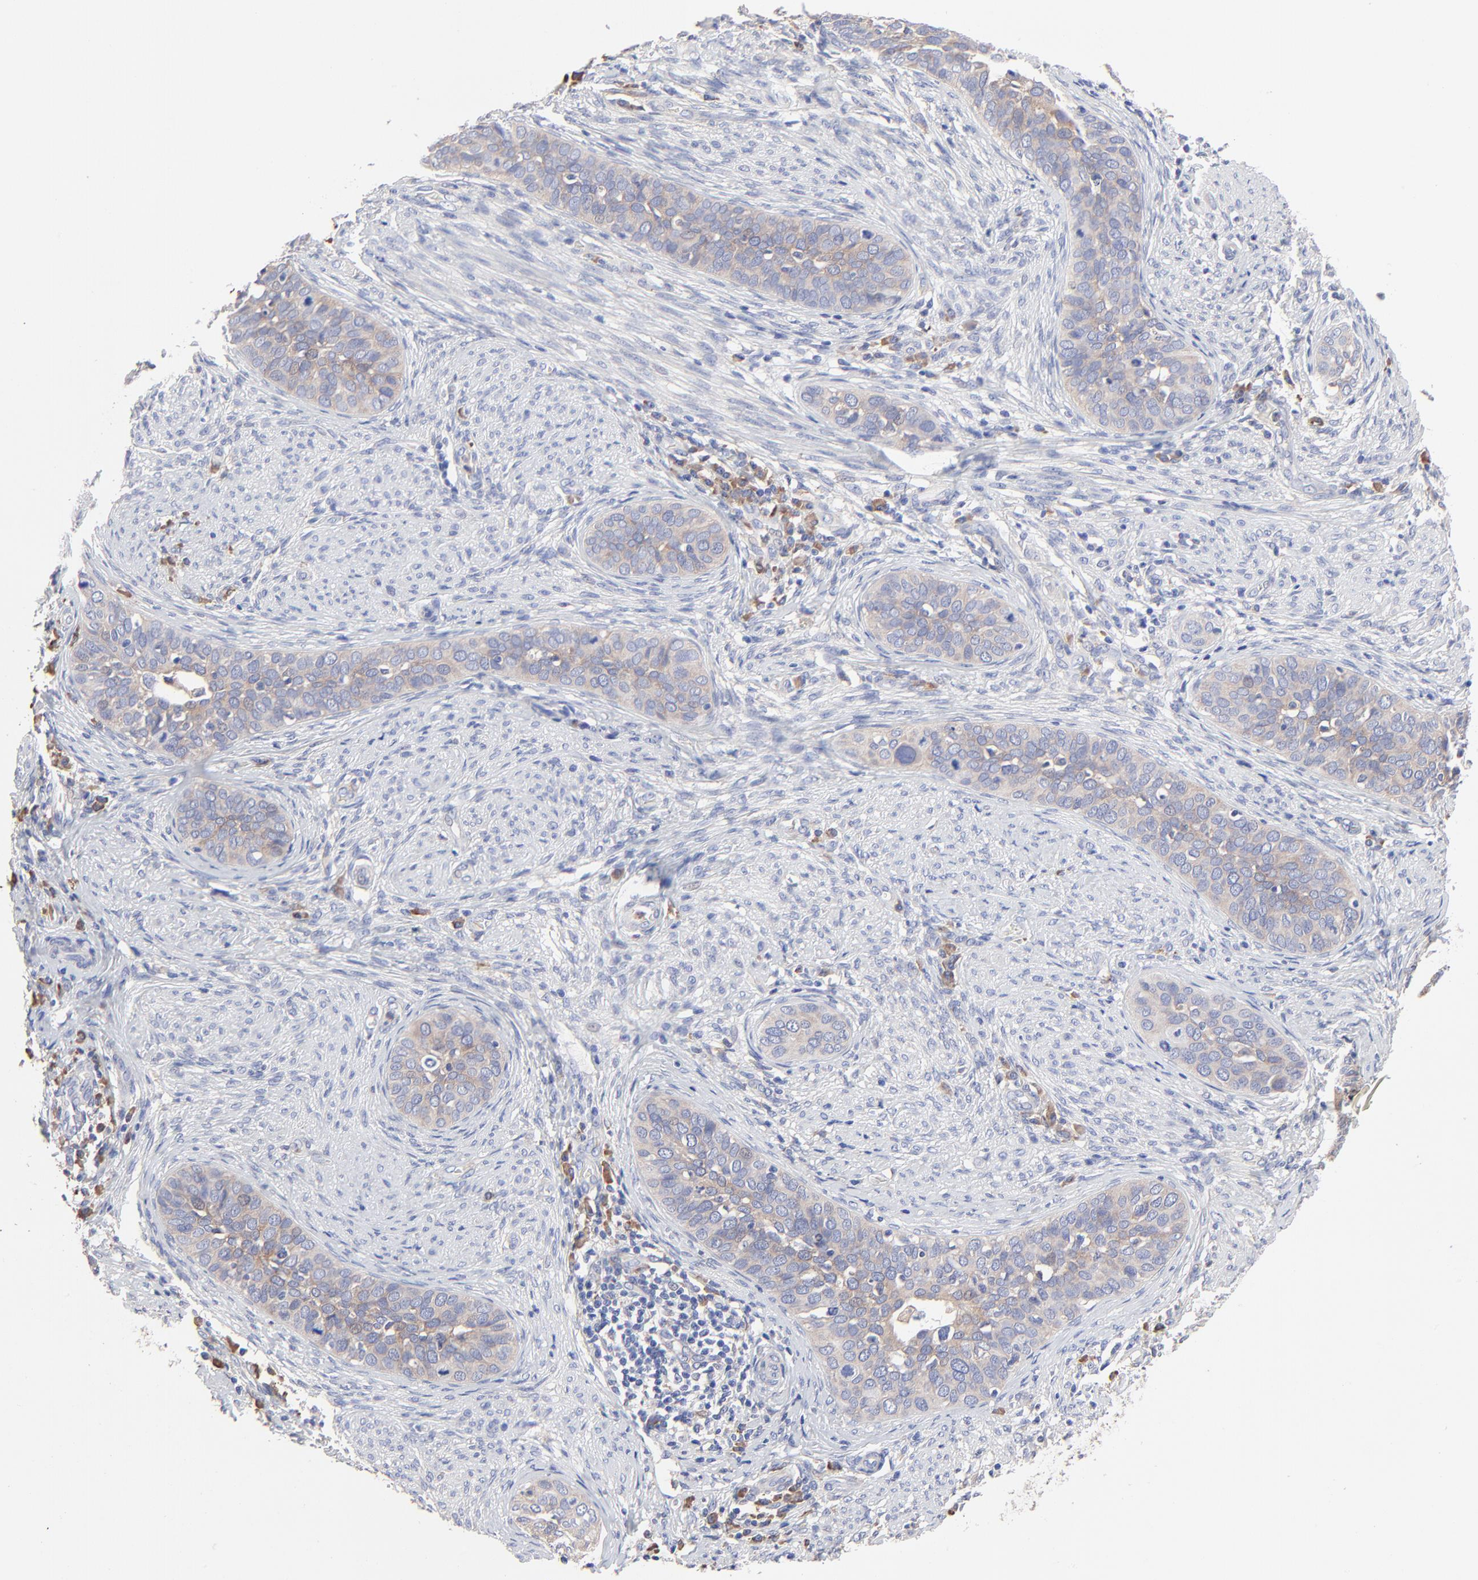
{"staining": {"intensity": "weak", "quantity": ">75%", "location": "cytoplasmic/membranous"}, "tissue": "cervical cancer", "cell_type": "Tumor cells", "image_type": "cancer", "snomed": [{"axis": "morphology", "description": "Squamous cell carcinoma, NOS"}, {"axis": "topography", "description": "Cervix"}], "caption": "This is an image of IHC staining of cervical squamous cell carcinoma, which shows weak expression in the cytoplasmic/membranous of tumor cells.", "gene": "PPFIBP2", "patient": {"sex": "female", "age": 31}}